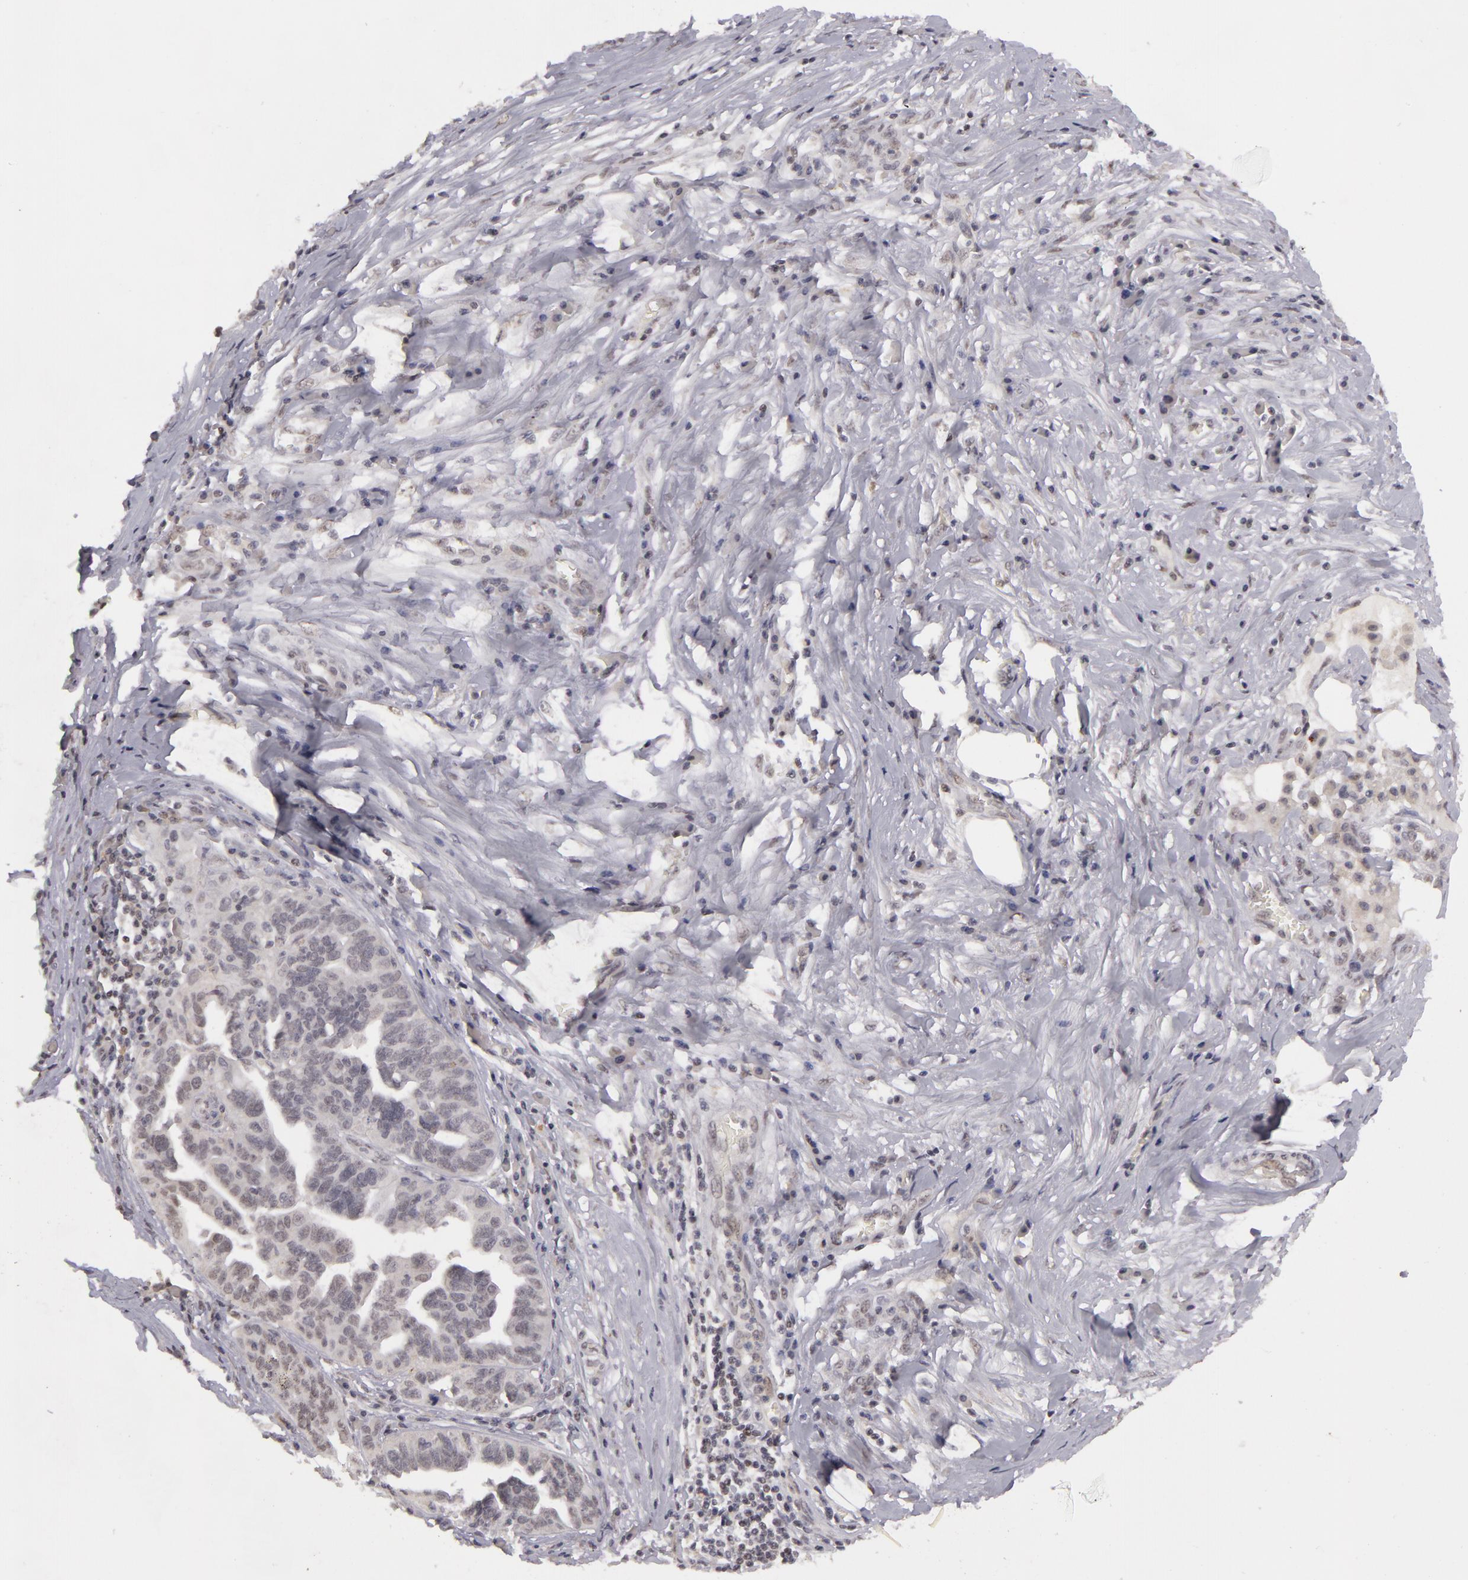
{"staining": {"intensity": "weak", "quantity": "<25%", "location": "nuclear"}, "tissue": "ovarian cancer", "cell_type": "Tumor cells", "image_type": "cancer", "snomed": [{"axis": "morphology", "description": "Cystadenocarcinoma, serous, NOS"}, {"axis": "topography", "description": "Ovary"}], "caption": "Micrograph shows no significant protein staining in tumor cells of serous cystadenocarcinoma (ovarian).", "gene": "RRP7A", "patient": {"sex": "female", "age": 64}}